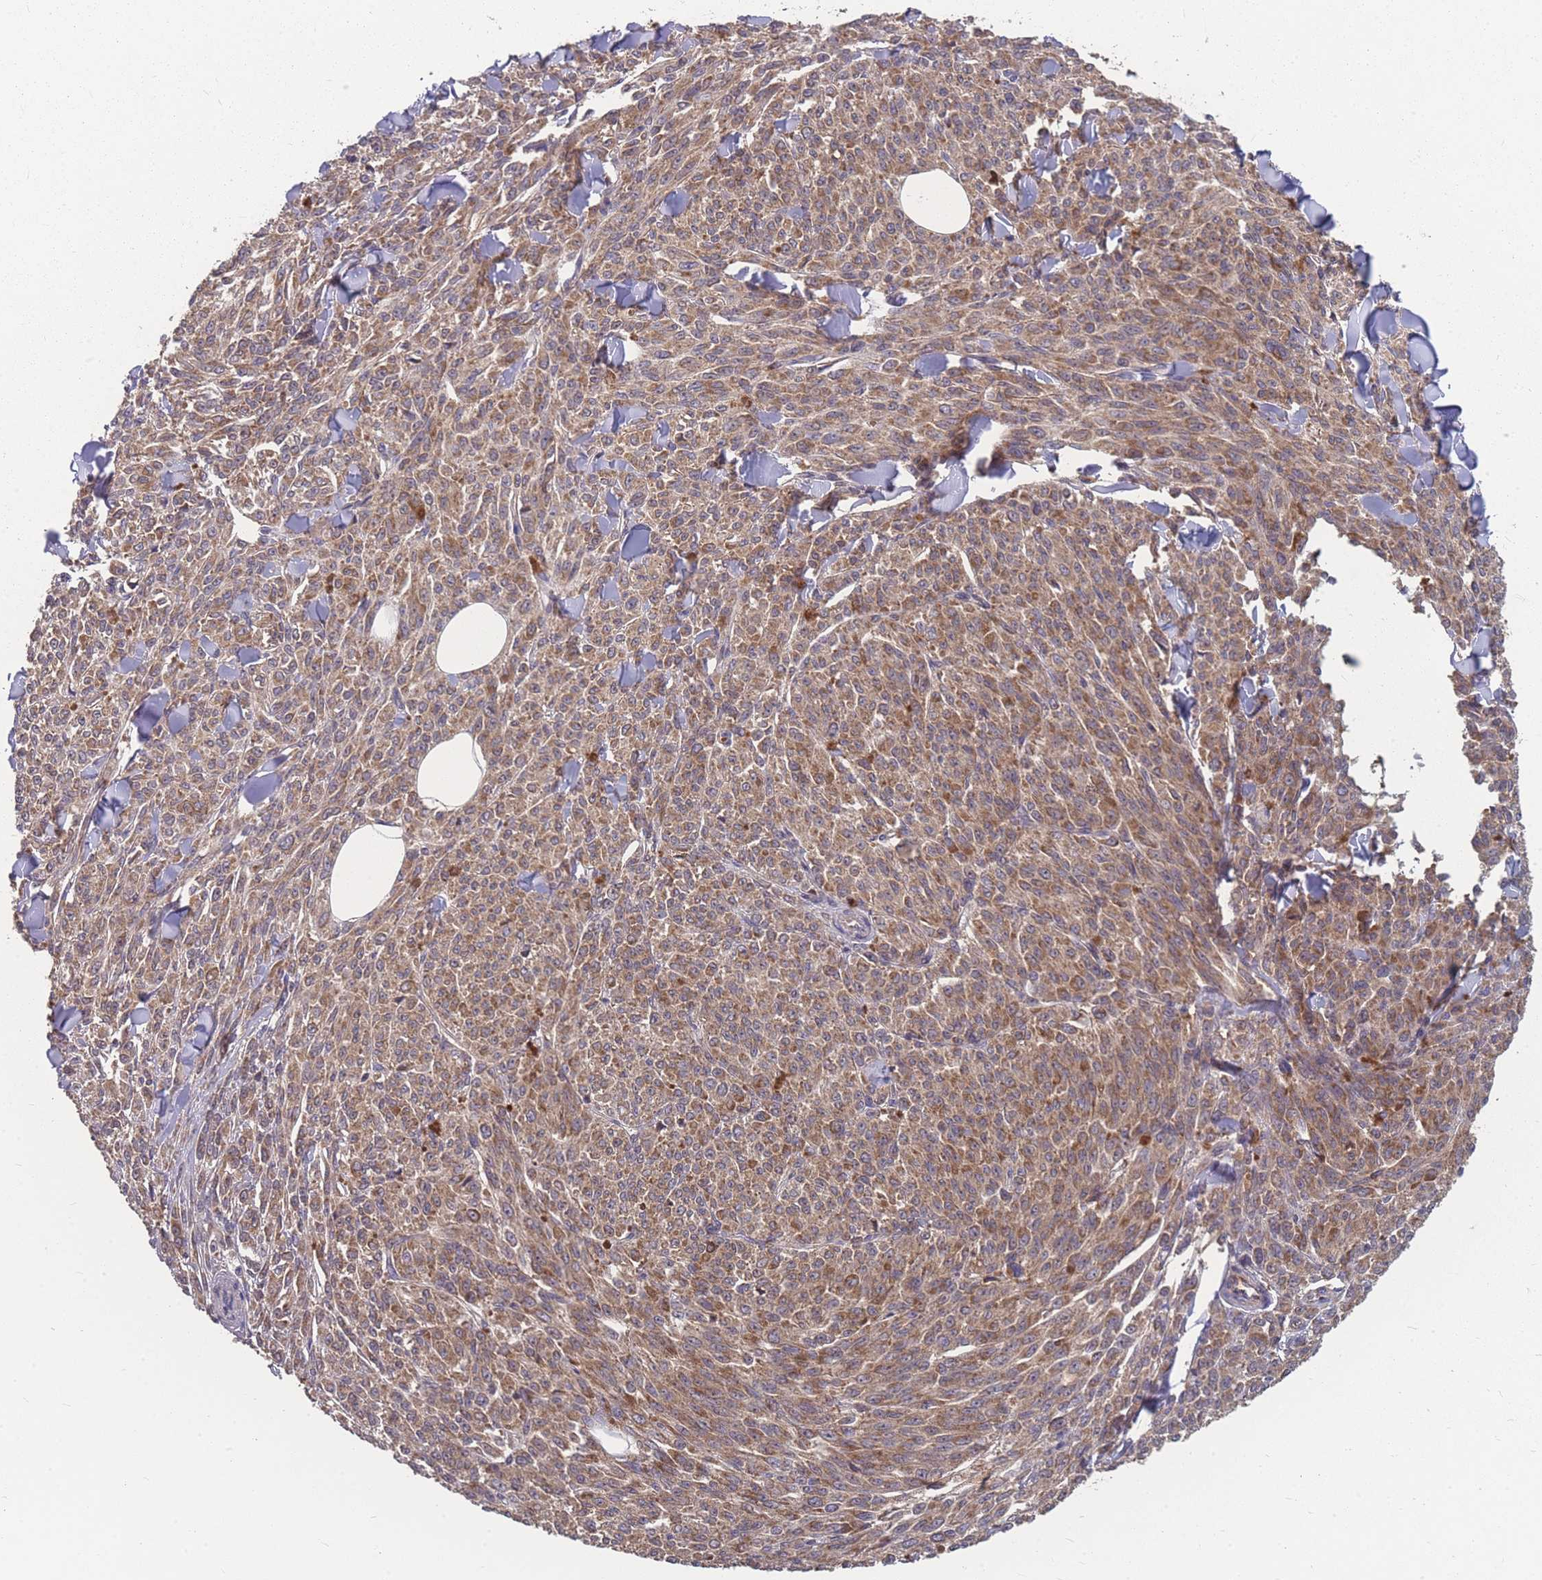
{"staining": {"intensity": "moderate", "quantity": ">75%", "location": "cytoplasmic/membranous"}, "tissue": "melanoma", "cell_type": "Tumor cells", "image_type": "cancer", "snomed": [{"axis": "morphology", "description": "Malignant melanoma, NOS"}, {"axis": "topography", "description": "Skin"}], "caption": "A brown stain shows moderate cytoplasmic/membranous expression of a protein in malignant melanoma tumor cells. (DAB = brown stain, brightfield microscopy at high magnification).", "gene": "SLC35B4", "patient": {"sex": "female", "age": 52}}